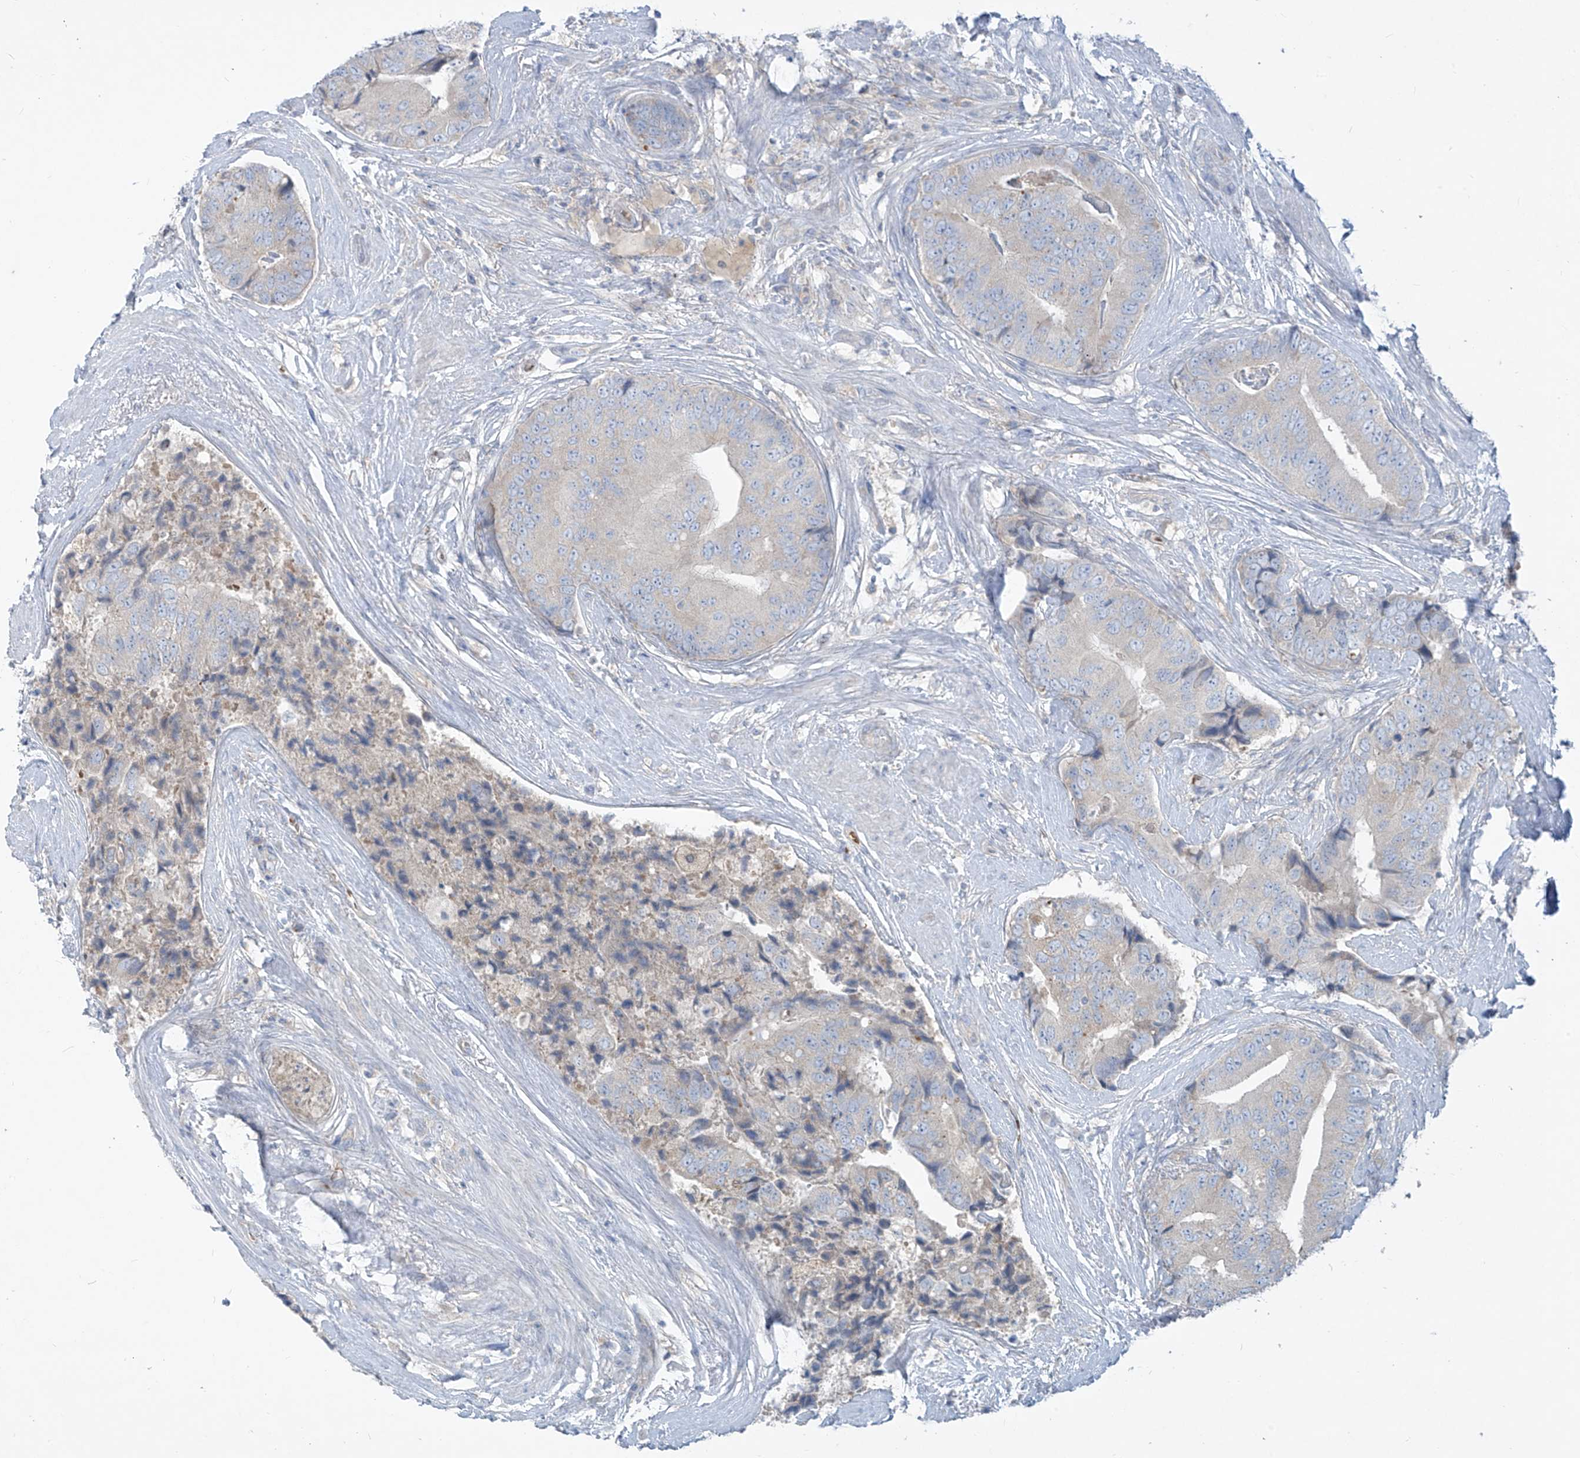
{"staining": {"intensity": "weak", "quantity": "<25%", "location": "cytoplasmic/membranous"}, "tissue": "prostate cancer", "cell_type": "Tumor cells", "image_type": "cancer", "snomed": [{"axis": "morphology", "description": "Adenocarcinoma, High grade"}, {"axis": "topography", "description": "Prostate"}], "caption": "Prostate cancer (high-grade adenocarcinoma) was stained to show a protein in brown. There is no significant positivity in tumor cells.", "gene": "DGKQ", "patient": {"sex": "male", "age": 70}}